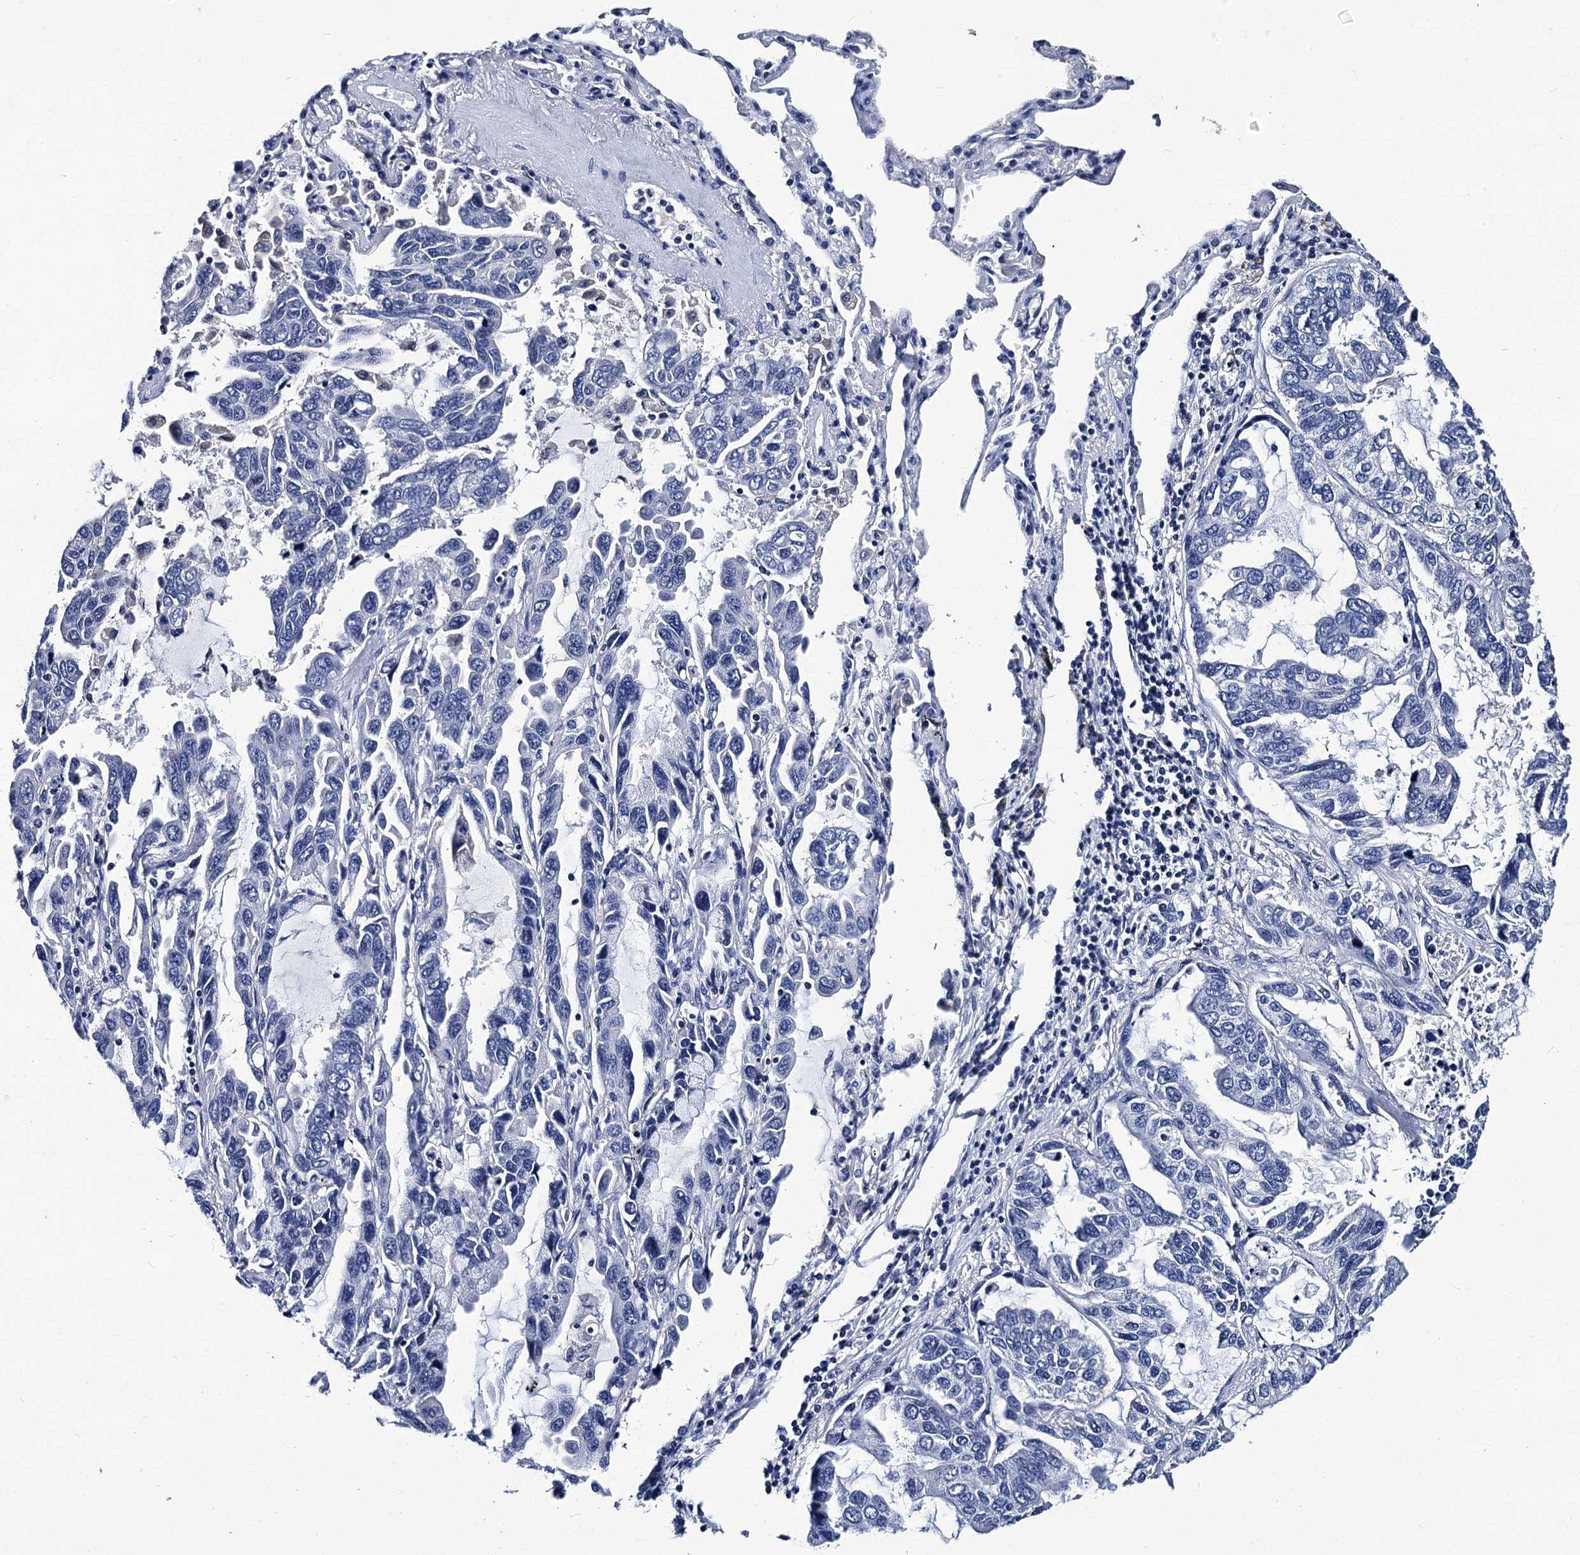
{"staining": {"intensity": "negative", "quantity": "none", "location": "none"}, "tissue": "lung cancer", "cell_type": "Tumor cells", "image_type": "cancer", "snomed": [{"axis": "morphology", "description": "Adenocarcinoma, NOS"}, {"axis": "topography", "description": "Lung"}], "caption": "Lung cancer (adenocarcinoma) stained for a protein using immunohistochemistry shows no expression tumor cells.", "gene": "LRRC30", "patient": {"sex": "male", "age": 64}}